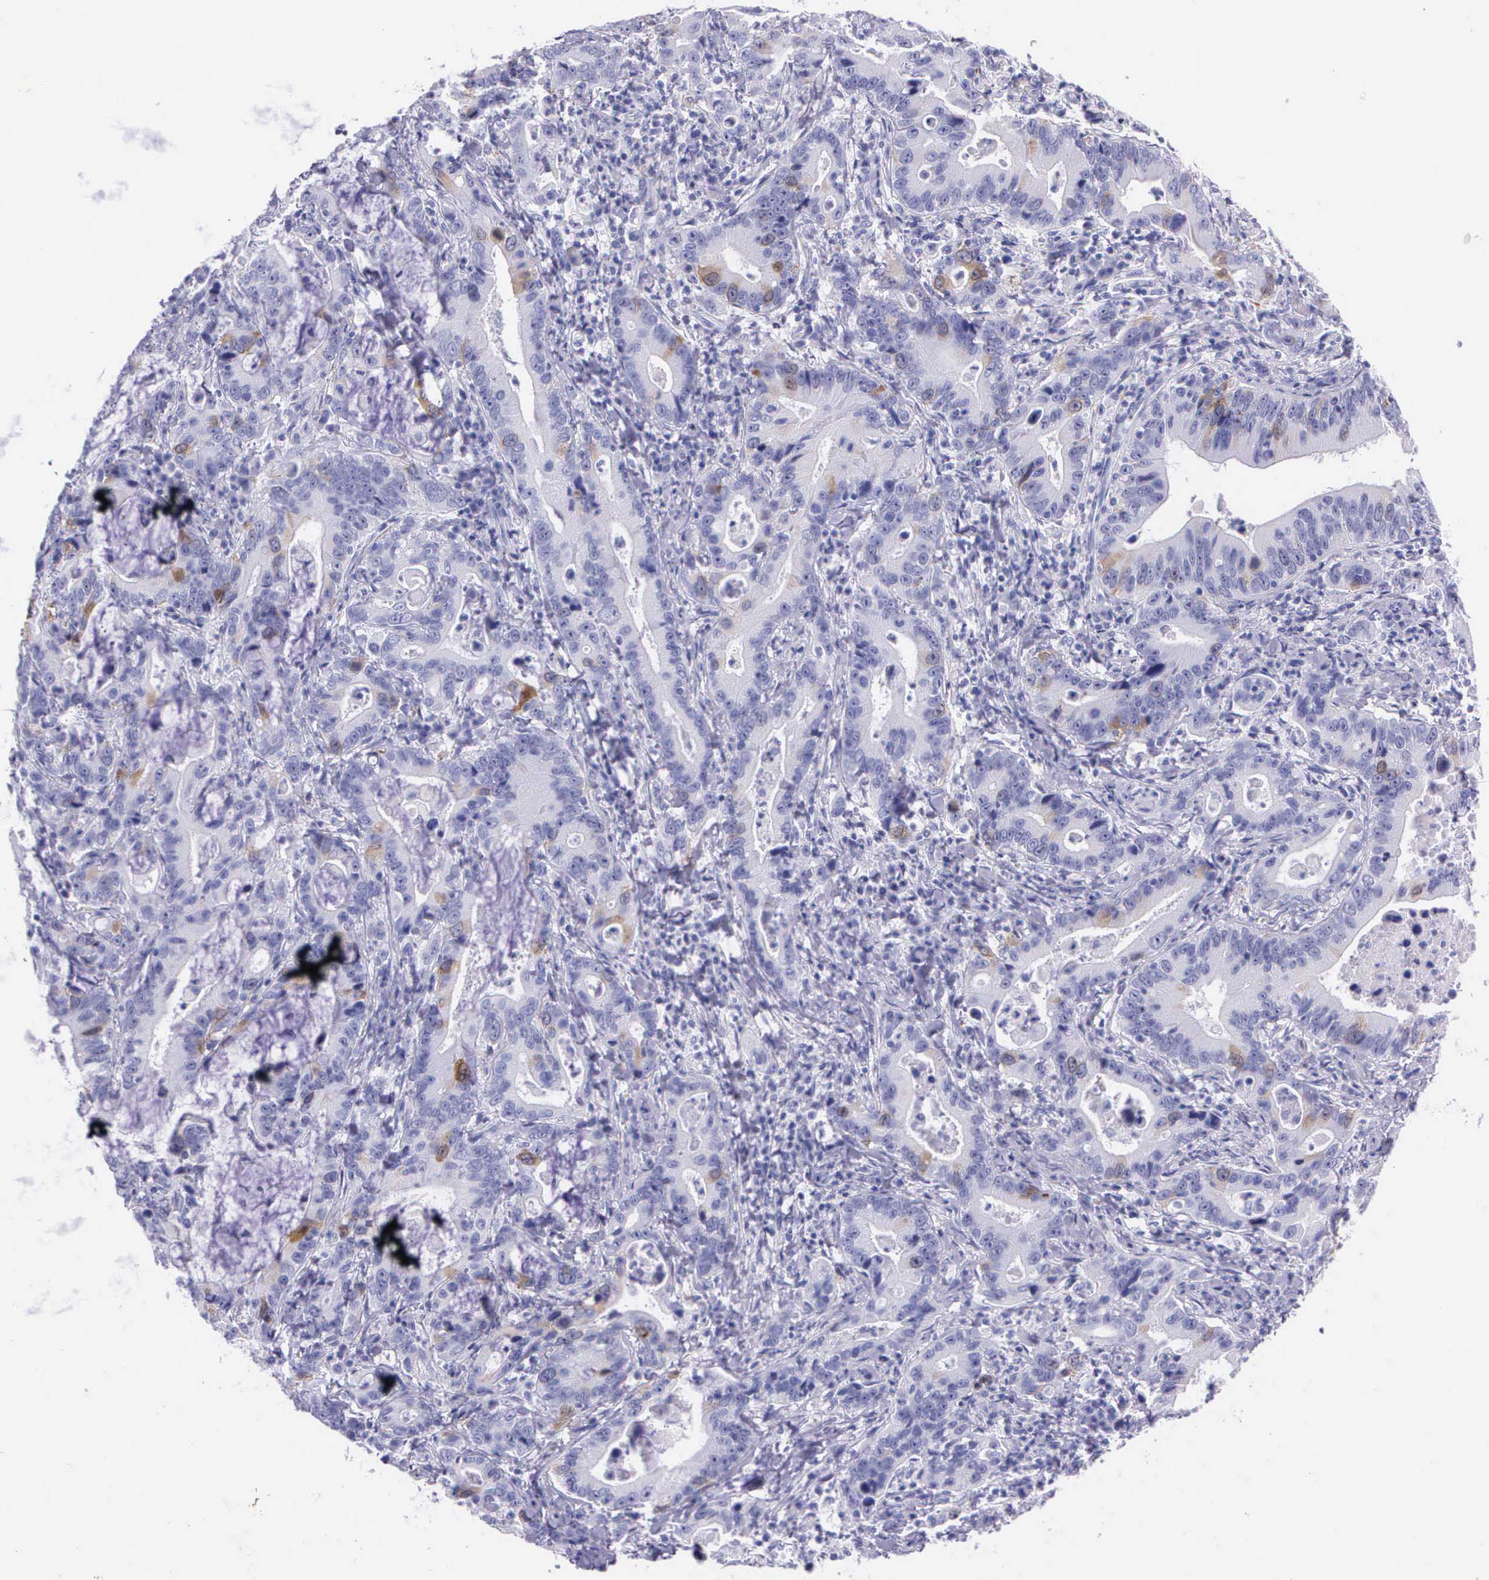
{"staining": {"intensity": "weak", "quantity": "<25%", "location": "cytoplasmic/membranous,nuclear"}, "tissue": "stomach cancer", "cell_type": "Tumor cells", "image_type": "cancer", "snomed": [{"axis": "morphology", "description": "Adenocarcinoma, NOS"}, {"axis": "topography", "description": "Stomach, upper"}], "caption": "A photomicrograph of stomach cancer (adenocarcinoma) stained for a protein demonstrates no brown staining in tumor cells.", "gene": "CCNB1", "patient": {"sex": "male", "age": 63}}